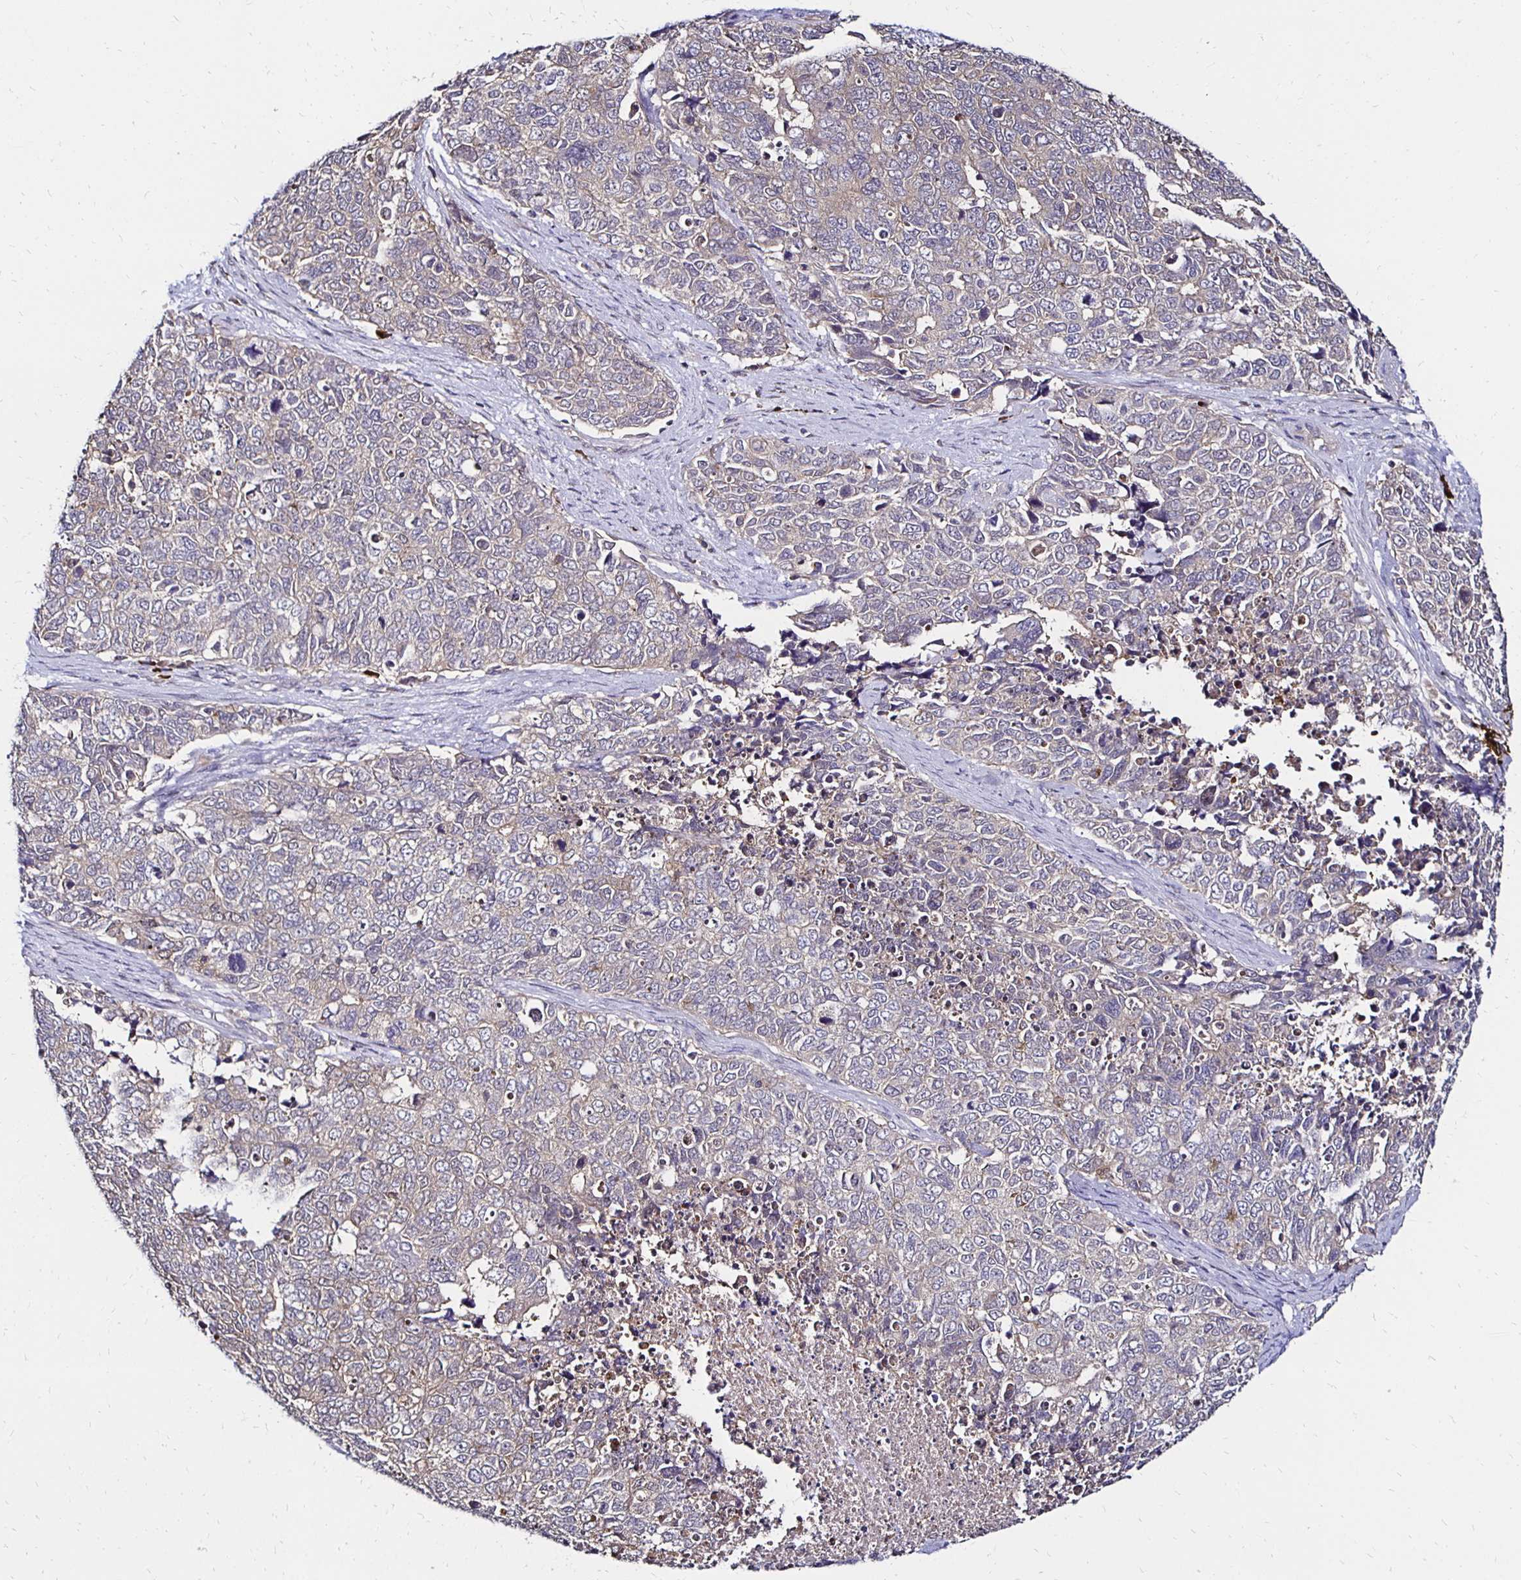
{"staining": {"intensity": "negative", "quantity": "none", "location": "none"}, "tissue": "cervical cancer", "cell_type": "Tumor cells", "image_type": "cancer", "snomed": [{"axis": "morphology", "description": "Adenocarcinoma, NOS"}, {"axis": "topography", "description": "Cervix"}], "caption": "Tumor cells are negative for brown protein staining in cervical adenocarcinoma.", "gene": "TXN", "patient": {"sex": "female", "age": 63}}